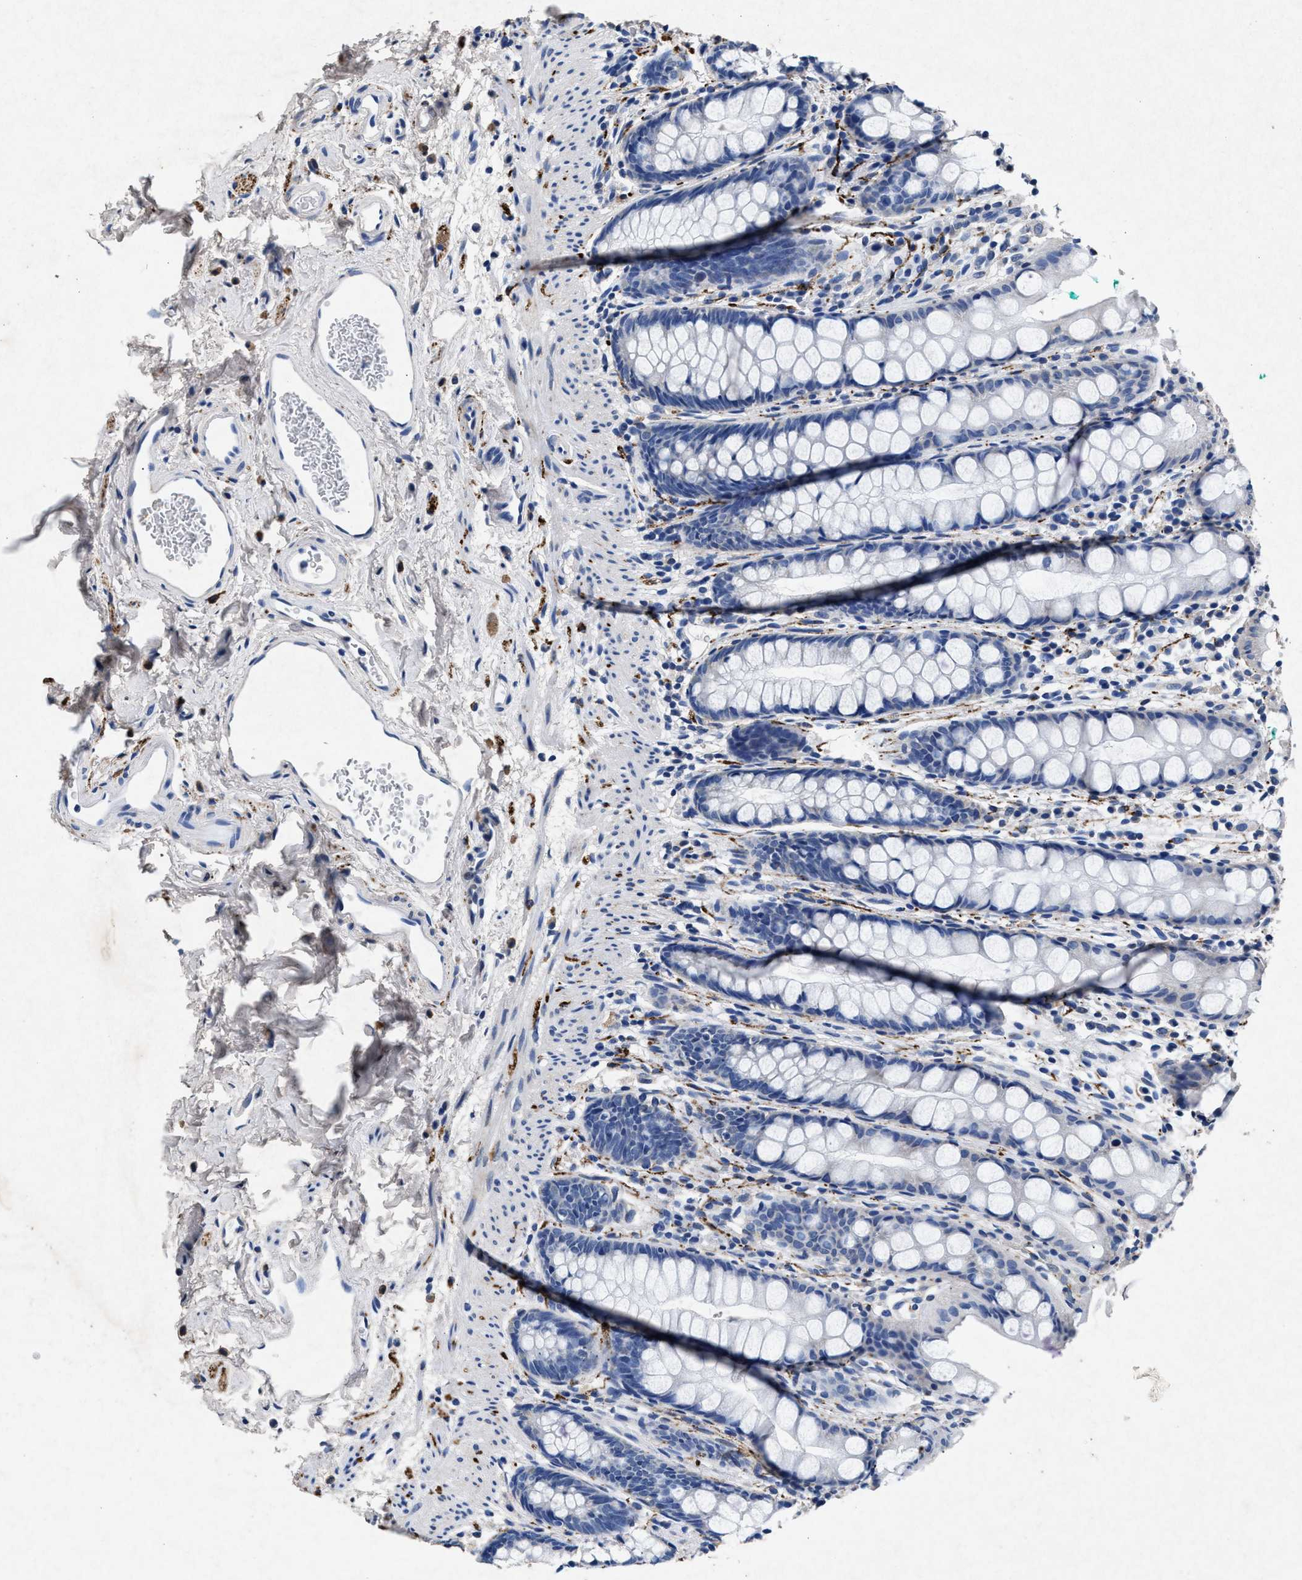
{"staining": {"intensity": "negative", "quantity": "none", "location": "none"}, "tissue": "rectum", "cell_type": "Glandular cells", "image_type": "normal", "snomed": [{"axis": "morphology", "description": "Normal tissue, NOS"}, {"axis": "topography", "description": "Rectum"}], "caption": "An immunohistochemistry image of benign rectum is shown. There is no staining in glandular cells of rectum.", "gene": "MAP6", "patient": {"sex": "female", "age": 65}}